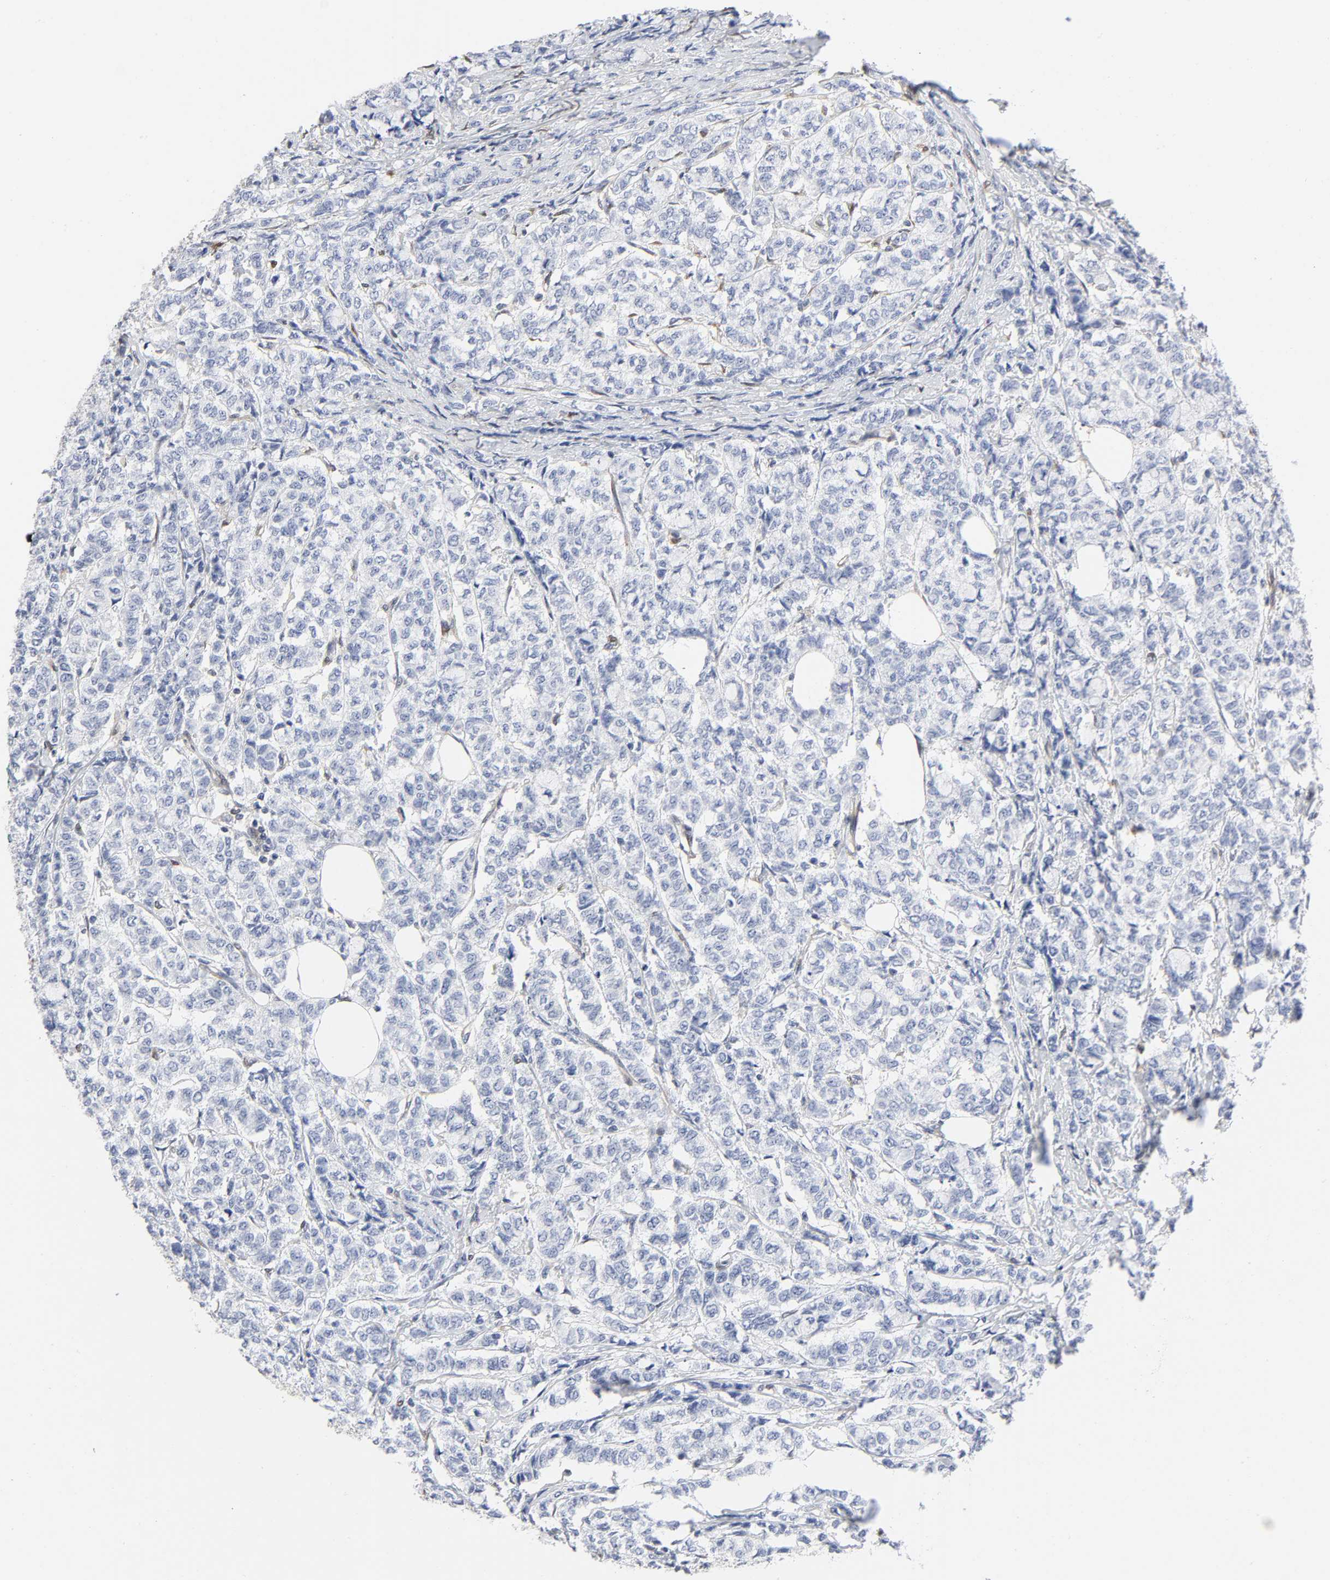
{"staining": {"intensity": "negative", "quantity": "none", "location": "none"}, "tissue": "breast cancer", "cell_type": "Tumor cells", "image_type": "cancer", "snomed": [{"axis": "morphology", "description": "Lobular carcinoma"}, {"axis": "topography", "description": "Breast"}], "caption": "Human breast lobular carcinoma stained for a protein using immunohistochemistry shows no staining in tumor cells.", "gene": "PTEN", "patient": {"sex": "female", "age": 60}}